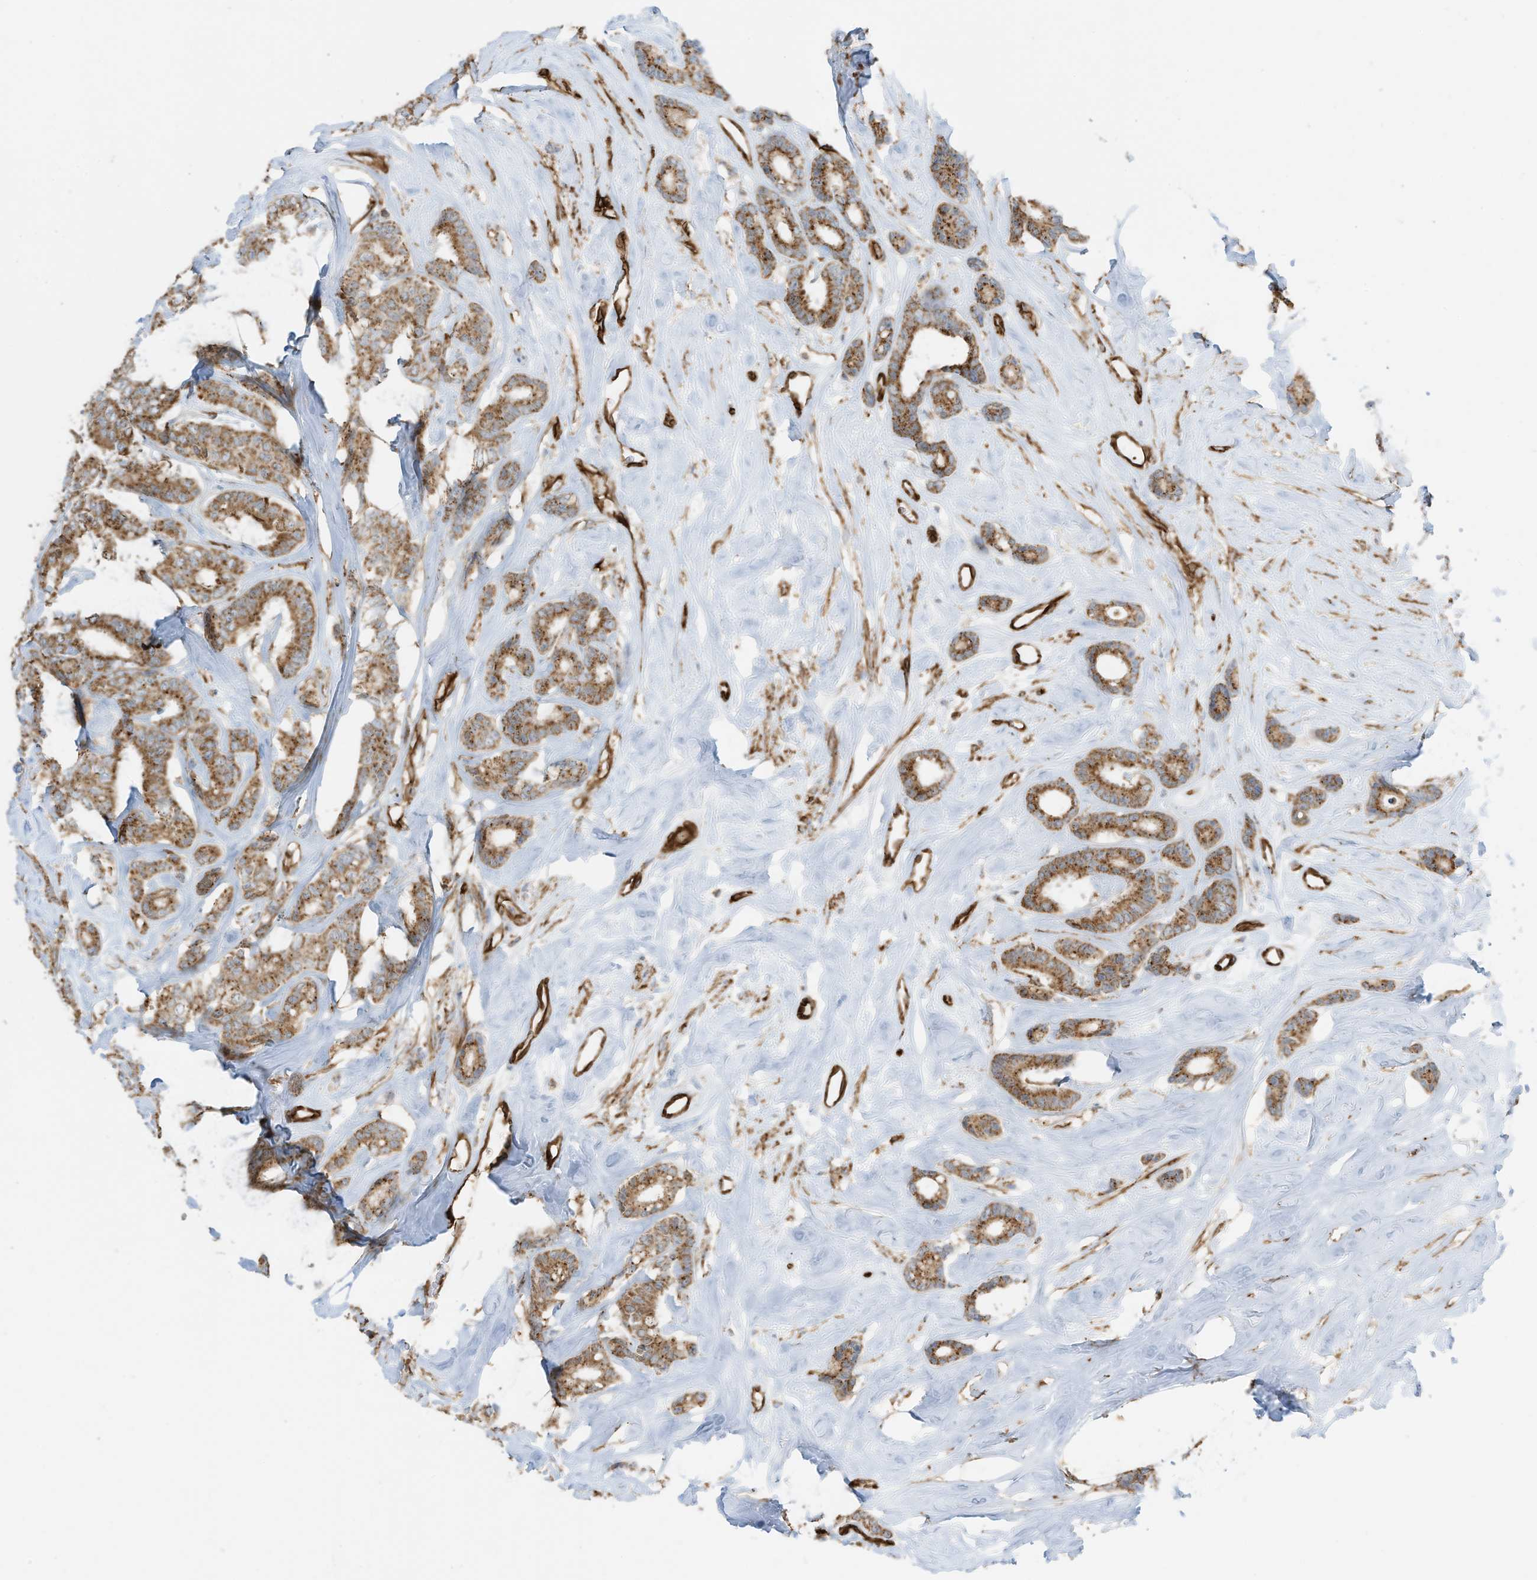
{"staining": {"intensity": "moderate", "quantity": ">75%", "location": "cytoplasmic/membranous"}, "tissue": "breast cancer", "cell_type": "Tumor cells", "image_type": "cancer", "snomed": [{"axis": "morphology", "description": "Duct carcinoma"}, {"axis": "topography", "description": "Breast"}], "caption": "Protein analysis of breast cancer (invasive ductal carcinoma) tissue demonstrates moderate cytoplasmic/membranous positivity in about >75% of tumor cells. (DAB IHC, brown staining for protein, blue staining for nuclei).", "gene": "ABCB7", "patient": {"sex": "female", "age": 87}}